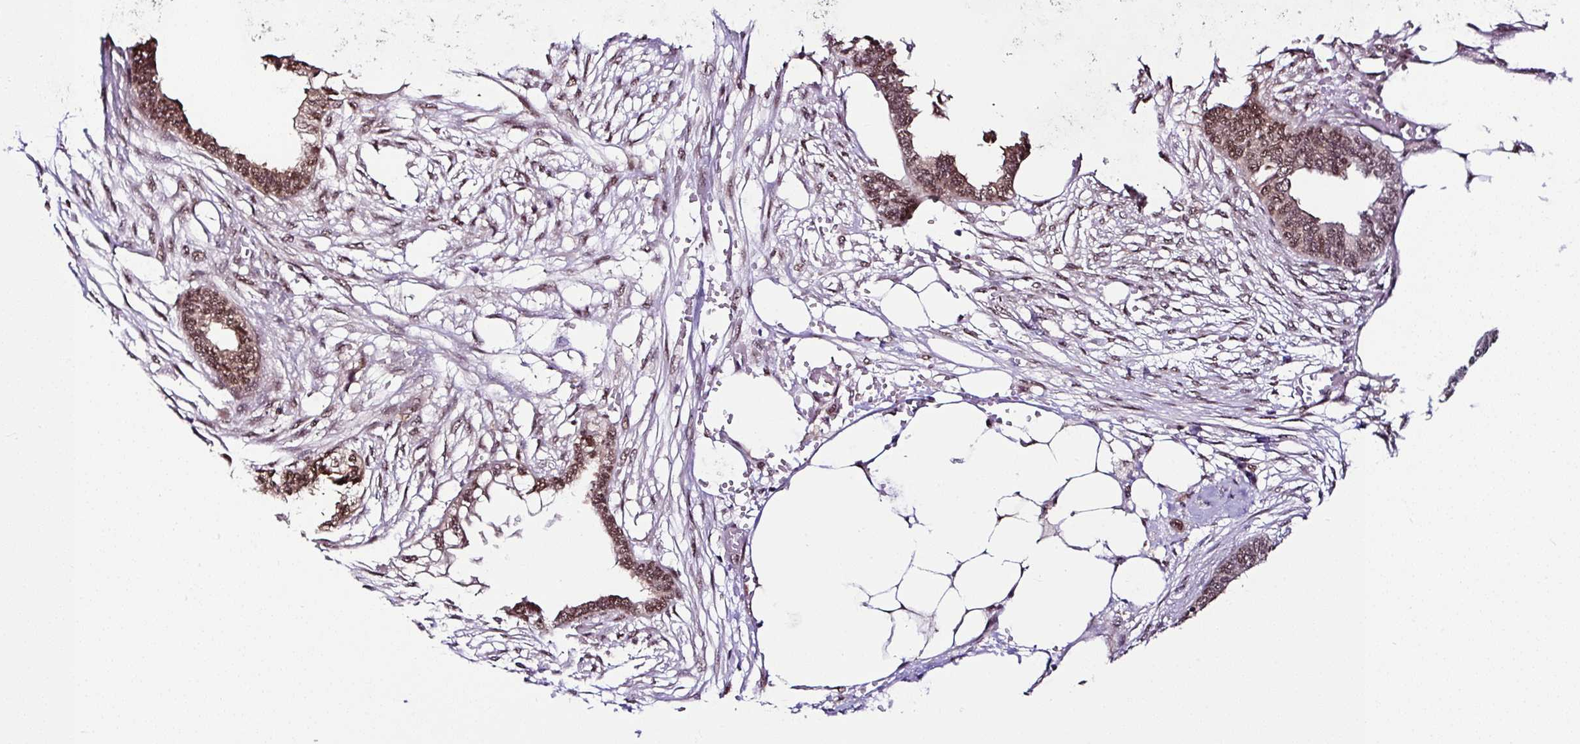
{"staining": {"intensity": "moderate", "quantity": ">75%", "location": "nuclear"}, "tissue": "endometrial cancer", "cell_type": "Tumor cells", "image_type": "cancer", "snomed": [{"axis": "morphology", "description": "Adenocarcinoma, NOS"}, {"axis": "morphology", "description": "Adenocarcinoma, metastatic, NOS"}, {"axis": "topography", "description": "Adipose tissue"}, {"axis": "topography", "description": "Endometrium"}], "caption": "Tumor cells exhibit medium levels of moderate nuclear expression in about >75% of cells in human adenocarcinoma (endometrial).", "gene": "PIN4", "patient": {"sex": "female", "age": 67}}